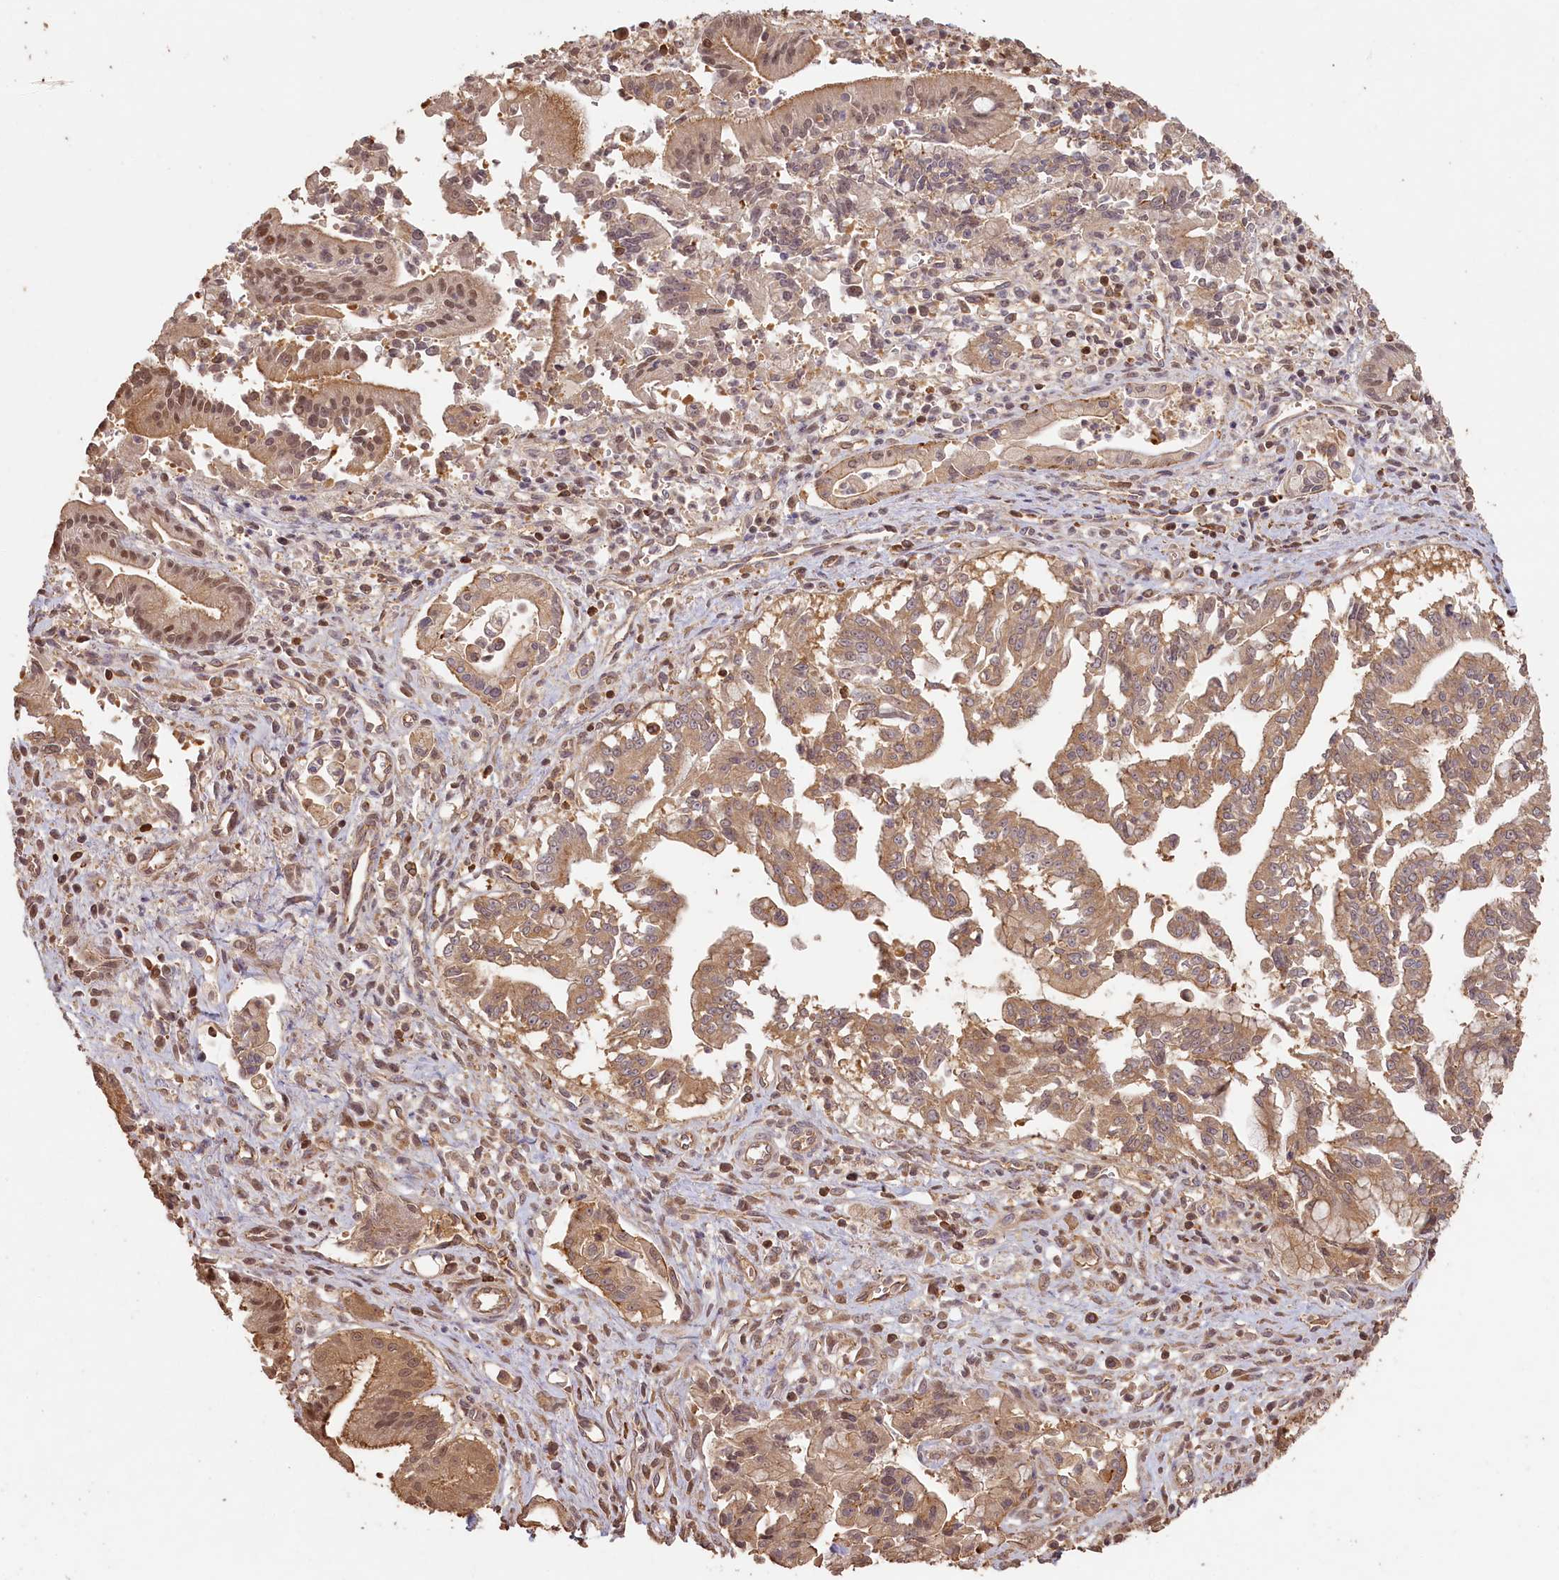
{"staining": {"intensity": "moderate", "quantity": ">75%", "location": "cytoplasmic/membranous,nuclear"}, "tissue": "pancreatic cancer", "cell_type": "Tumor cells", "image_type": "cancer", "snomed": [{"axis": "morphology", "description": "Adenocarcinoma, NOS"}, {"axis": "topography", "description": "Pancreas"}], "caption": "Protein expression analysis of pancreatic cancer (adenocarcinoma) reveals moderate cytoplasmic/membranous and nuclear staining in about >75% of tumor cells.", "gene": "MADD", "patient": {"sex": "male", "age": 78}}